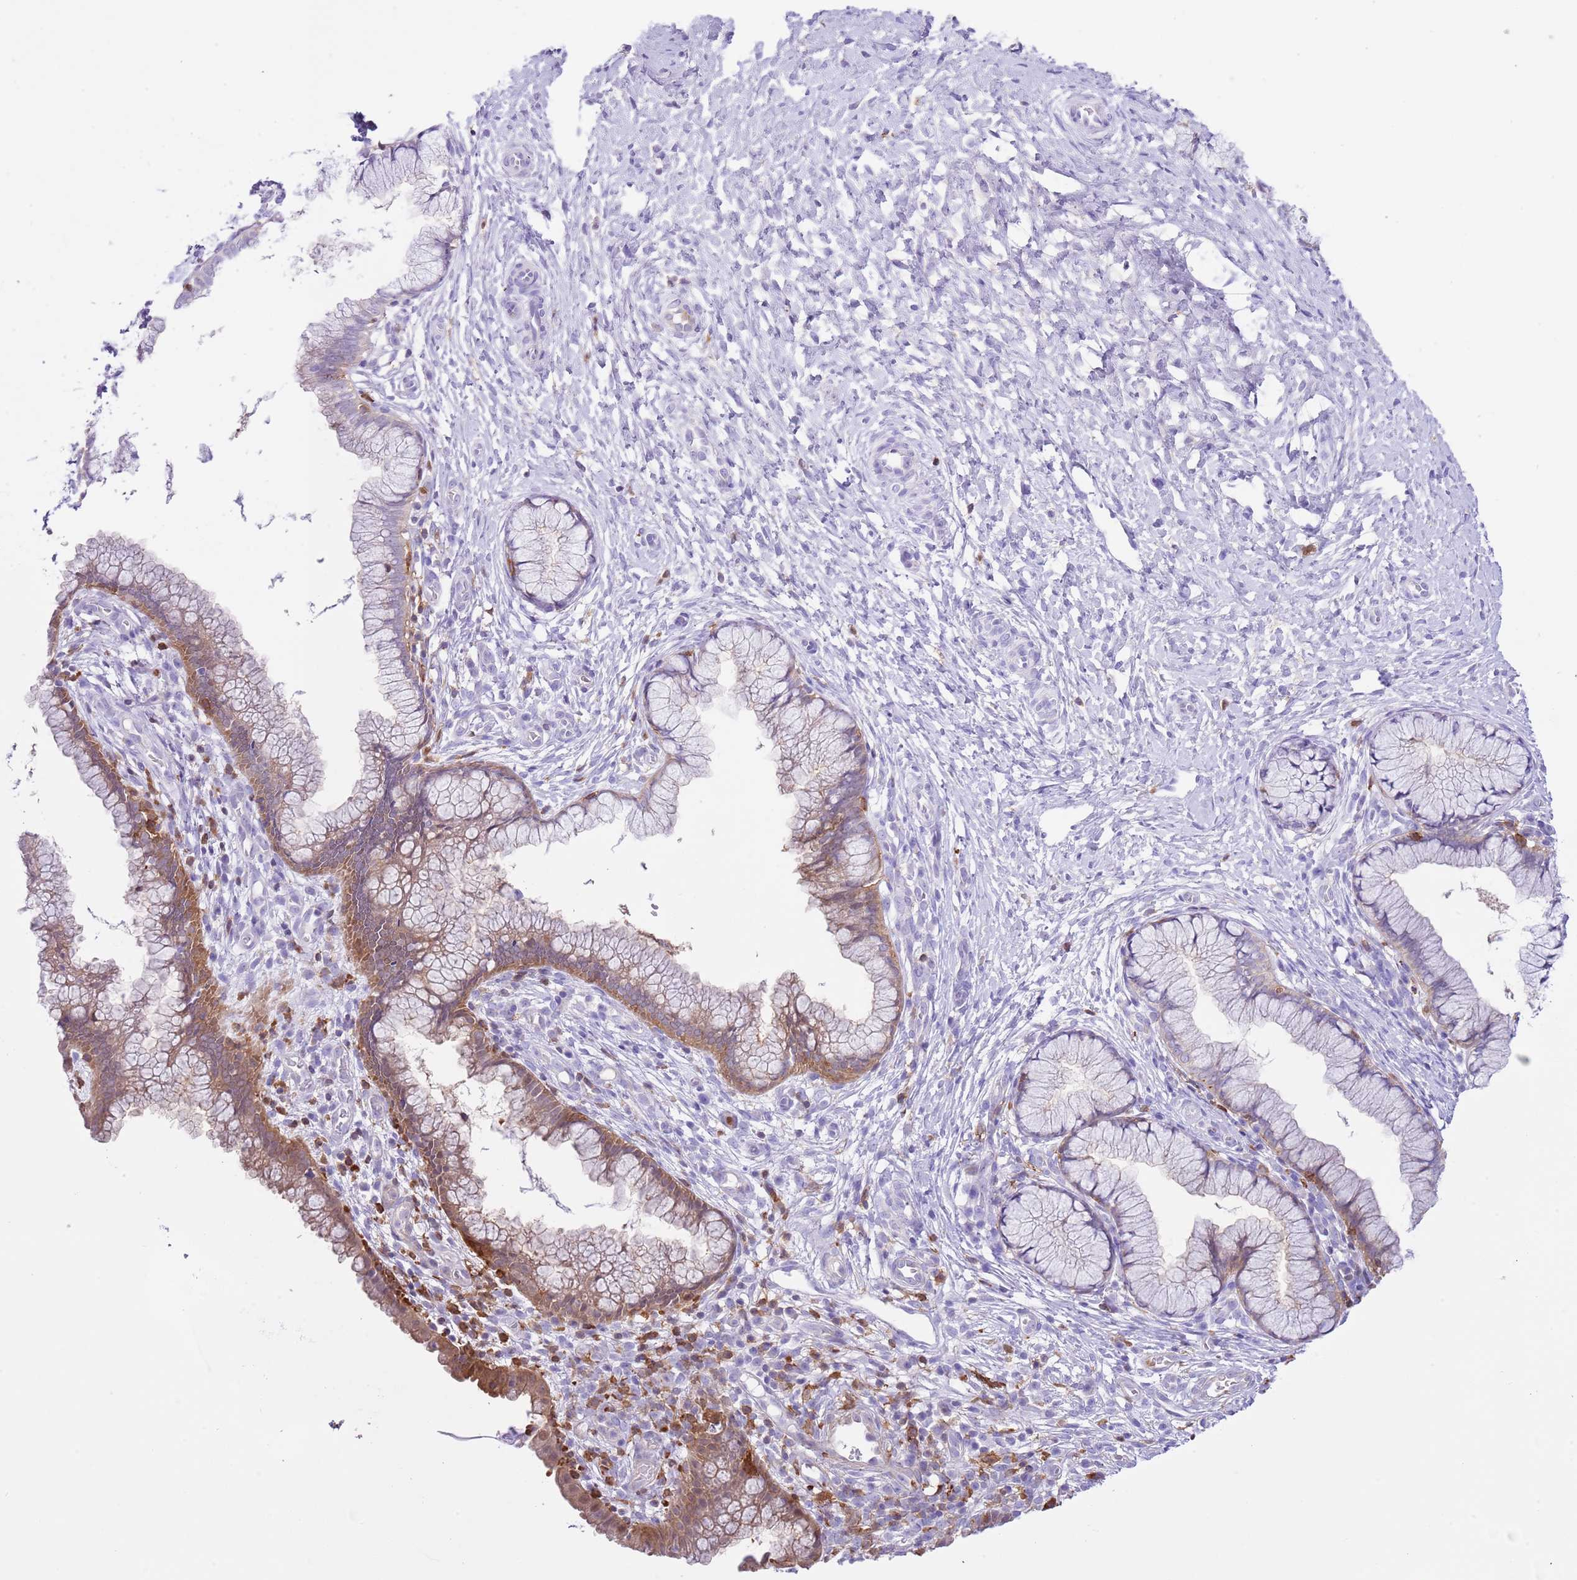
{"staining": {"intensity": "moderate", "quantity": "25%-75%", "location": "cytoplasmic/membranous"}, "tissue": "cervix", "cell_type": "Glandular cells", "image_type": "normal", "snomed": [{"axis": "morphology", "description": "Normal tissue, NOS"}, {"axis": "topography", "description": "Cervix"}], "caption": "This micrograph reveals immunohistochemistry staining of benign human cervix, with medium moderate cytoplasmic/membranous positivity in approximately 25%-75% of glandular cells.", "gene": "EFHD2", "patient": {"sex": "female", "age": 36}}